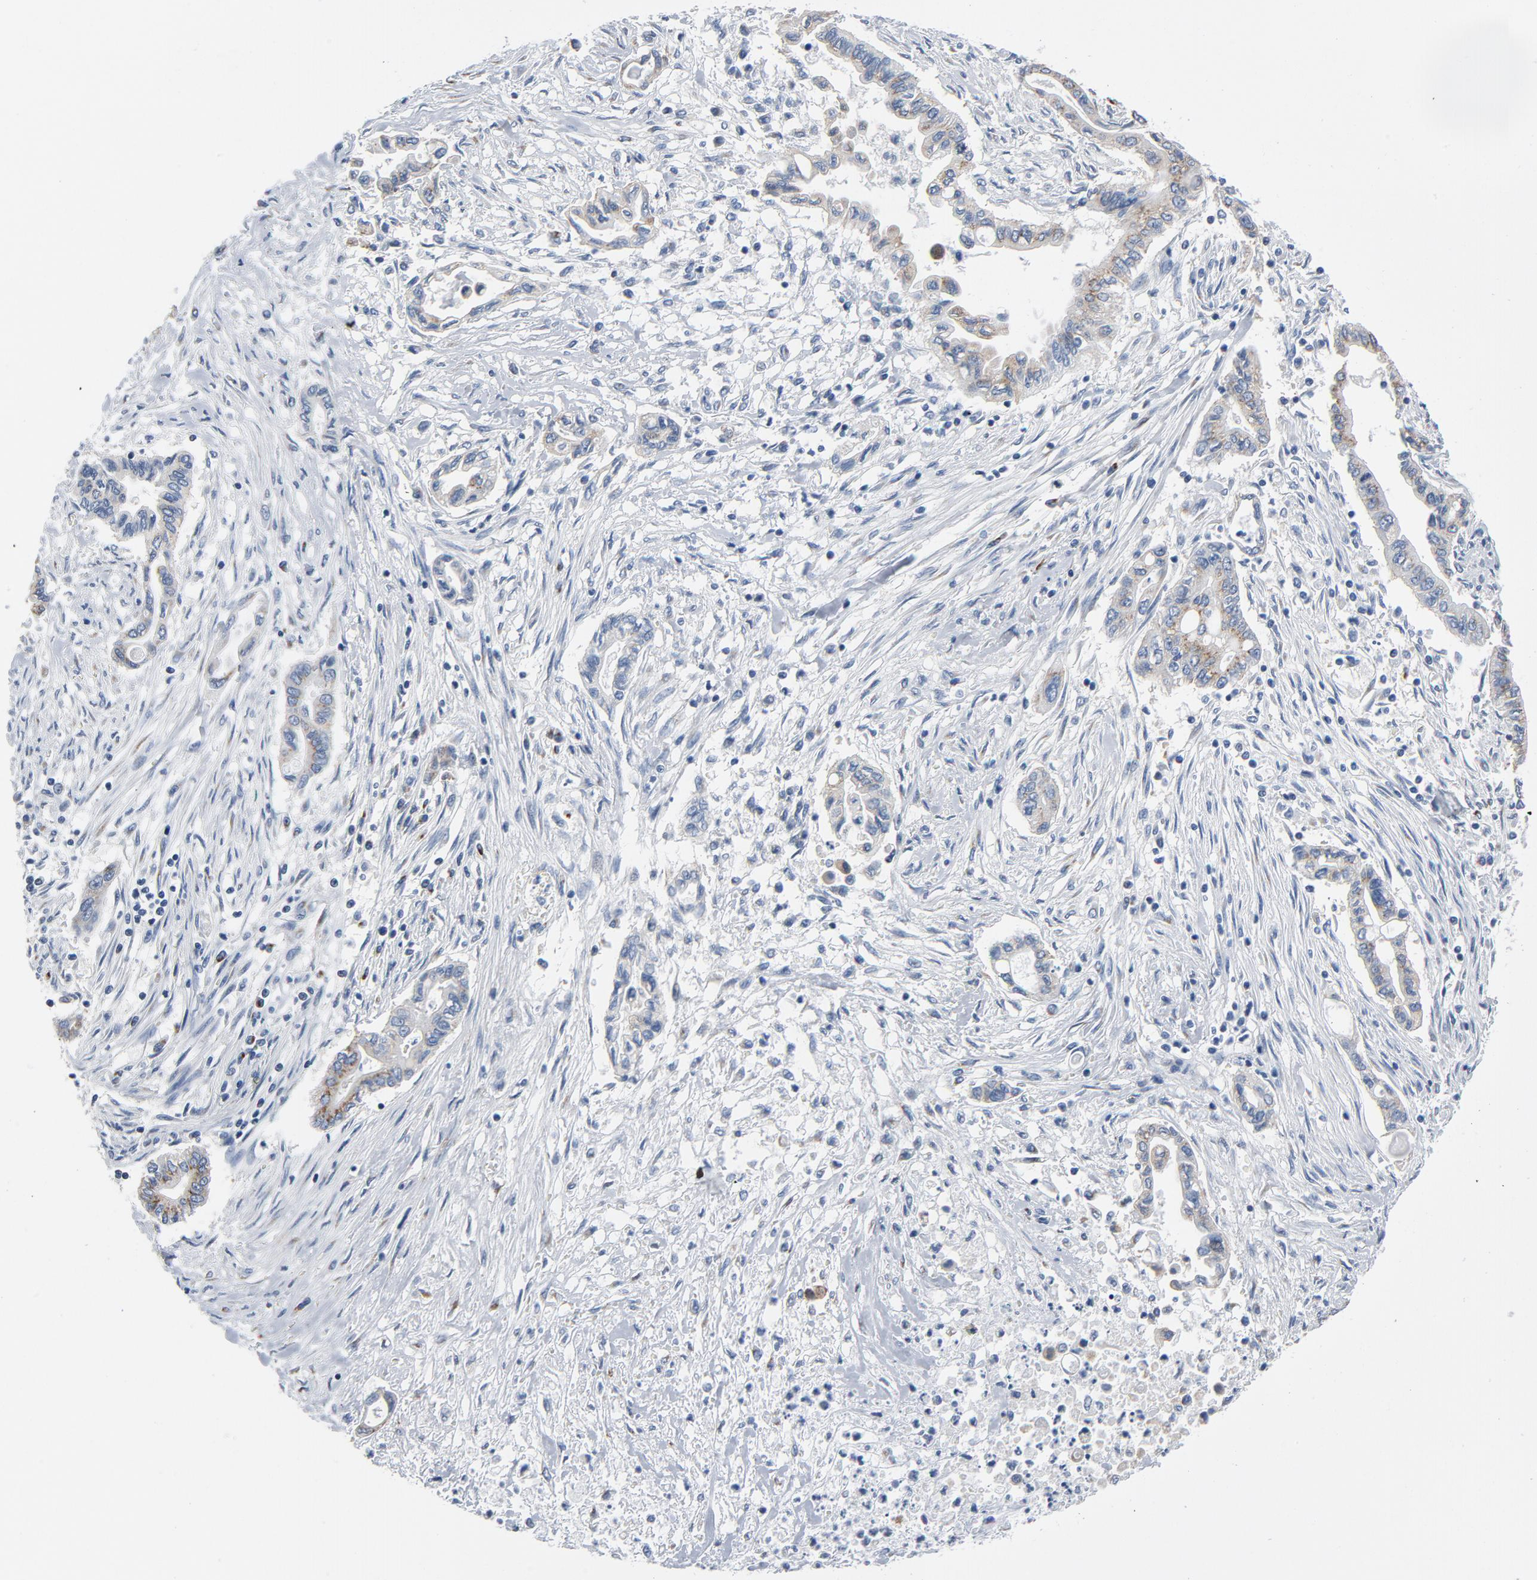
{"staining": {"intensity": "moderate", "quantity": "25%-75%", "location": "cytoplasmic/membranous"}, "tissue": "pancreatic cancer", "cell_type": "Tumor cells", "image_type": "cancer", "snomed": [{"axis": "morphology", "description": "Adenocarcinoma, NOS"}, {"axis": "topography", "description": "Pancreas"}], "caption": "Immunohistochemical staining of pancreatic cancer (adenocarcinoma) shows medium levels of moderate cytoplasmic/membranous protein expression in about 25%-75% of tumor cells. (DAB IHC, brown staining for protein, blue staining for nuclei).", "gene": "YIPF6", "patient": {"sex": "female", "age": 57}}